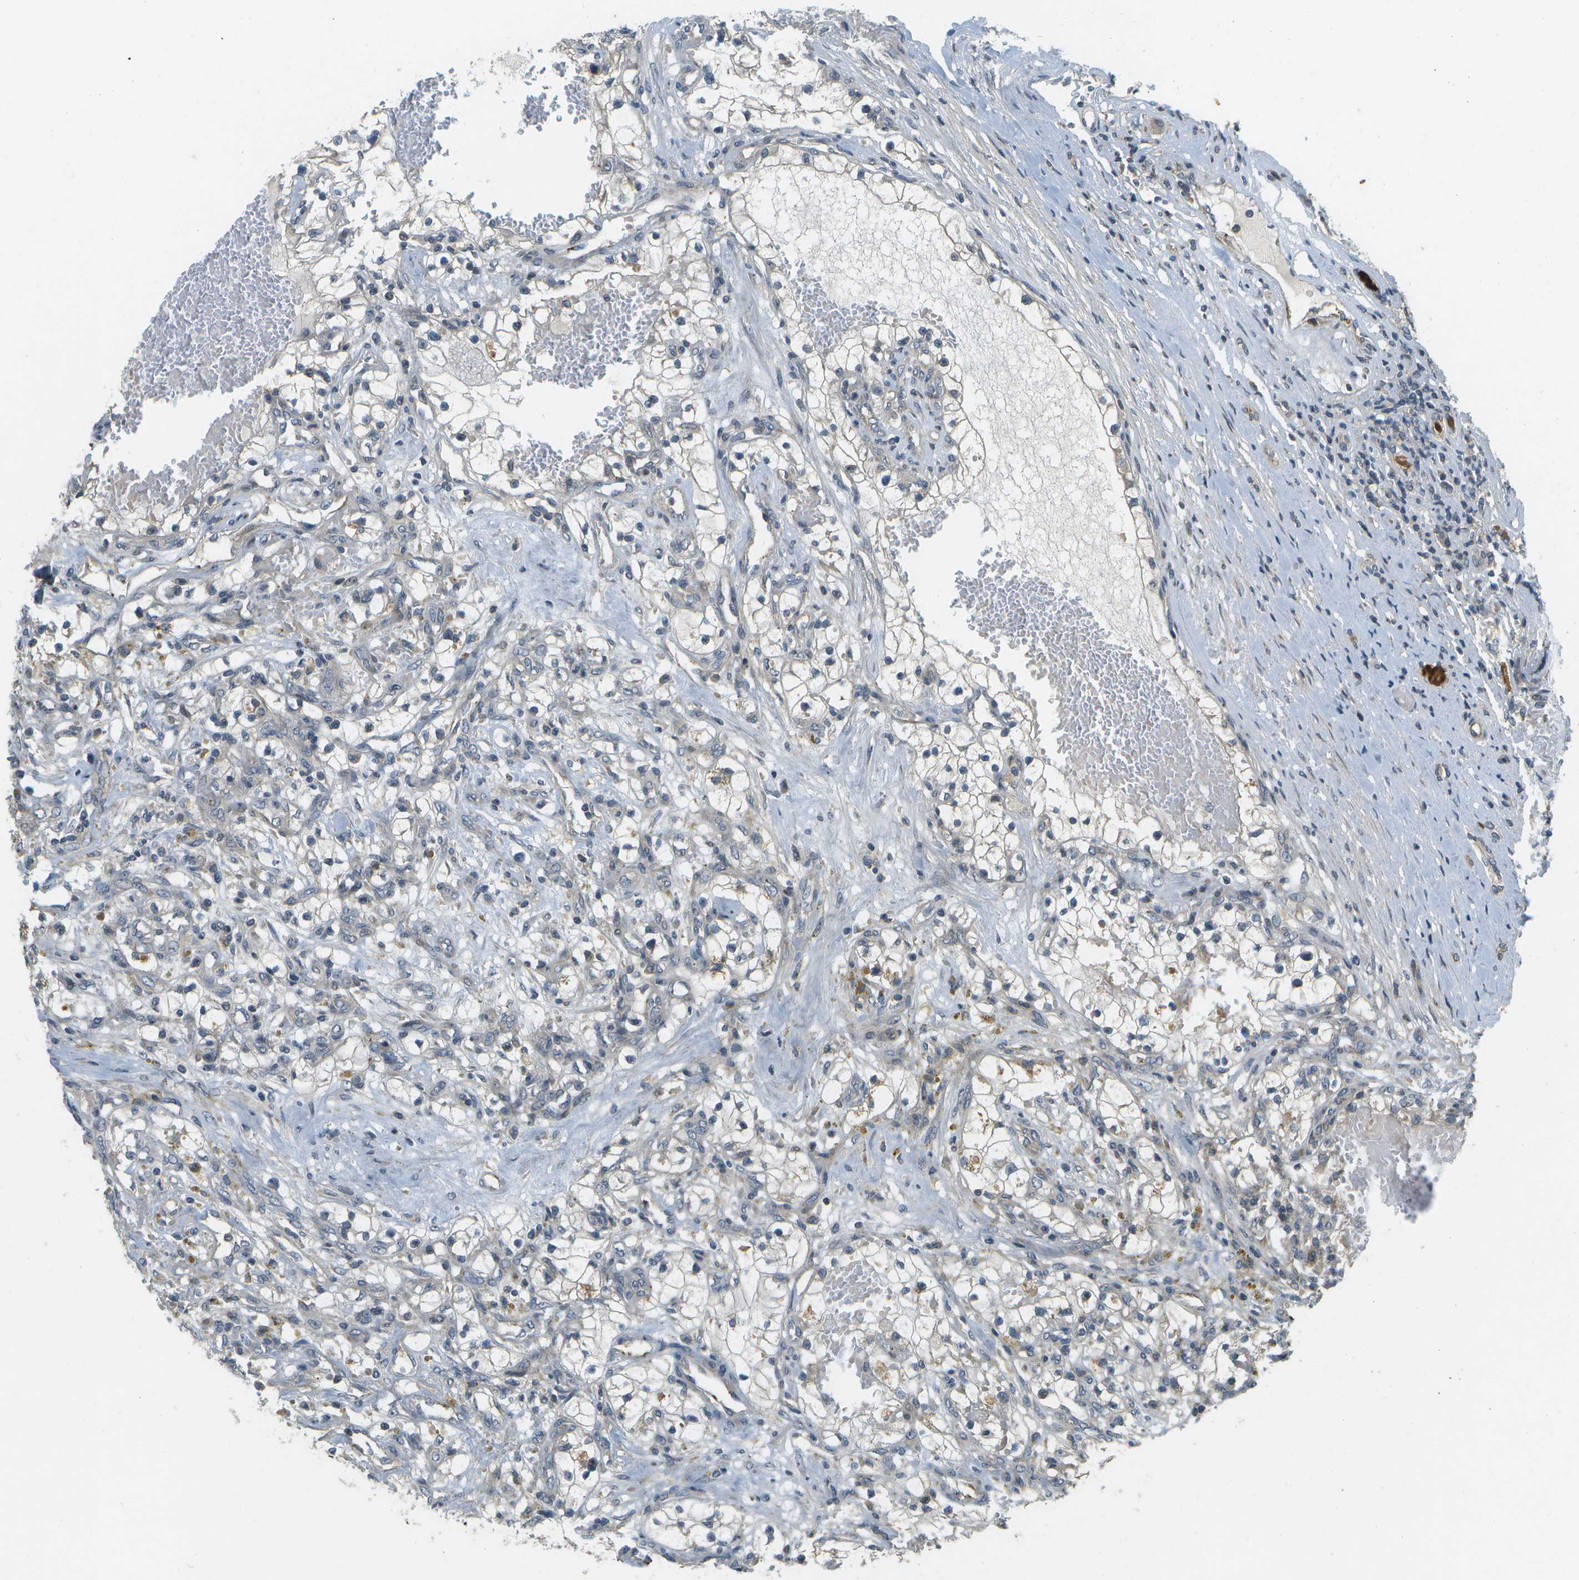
{"staining": {"intensity": "negative", "quantity": "none", "location": "none"}, "tissue": "renal cancer", "cell_type": "Tumor cells", "image_type": "cancer", "snomed": [{"axis": "morphology", "description": "Adenocarcinoma, NOS"}, {"axis": "topography", "description": "Kidney"}], "caption": "Tumor cells are negative for brown protein staining in renal cancer (adenocarcinoma).", "gene": "WNK2", "patient": {"sex": "male", "age": 68}}